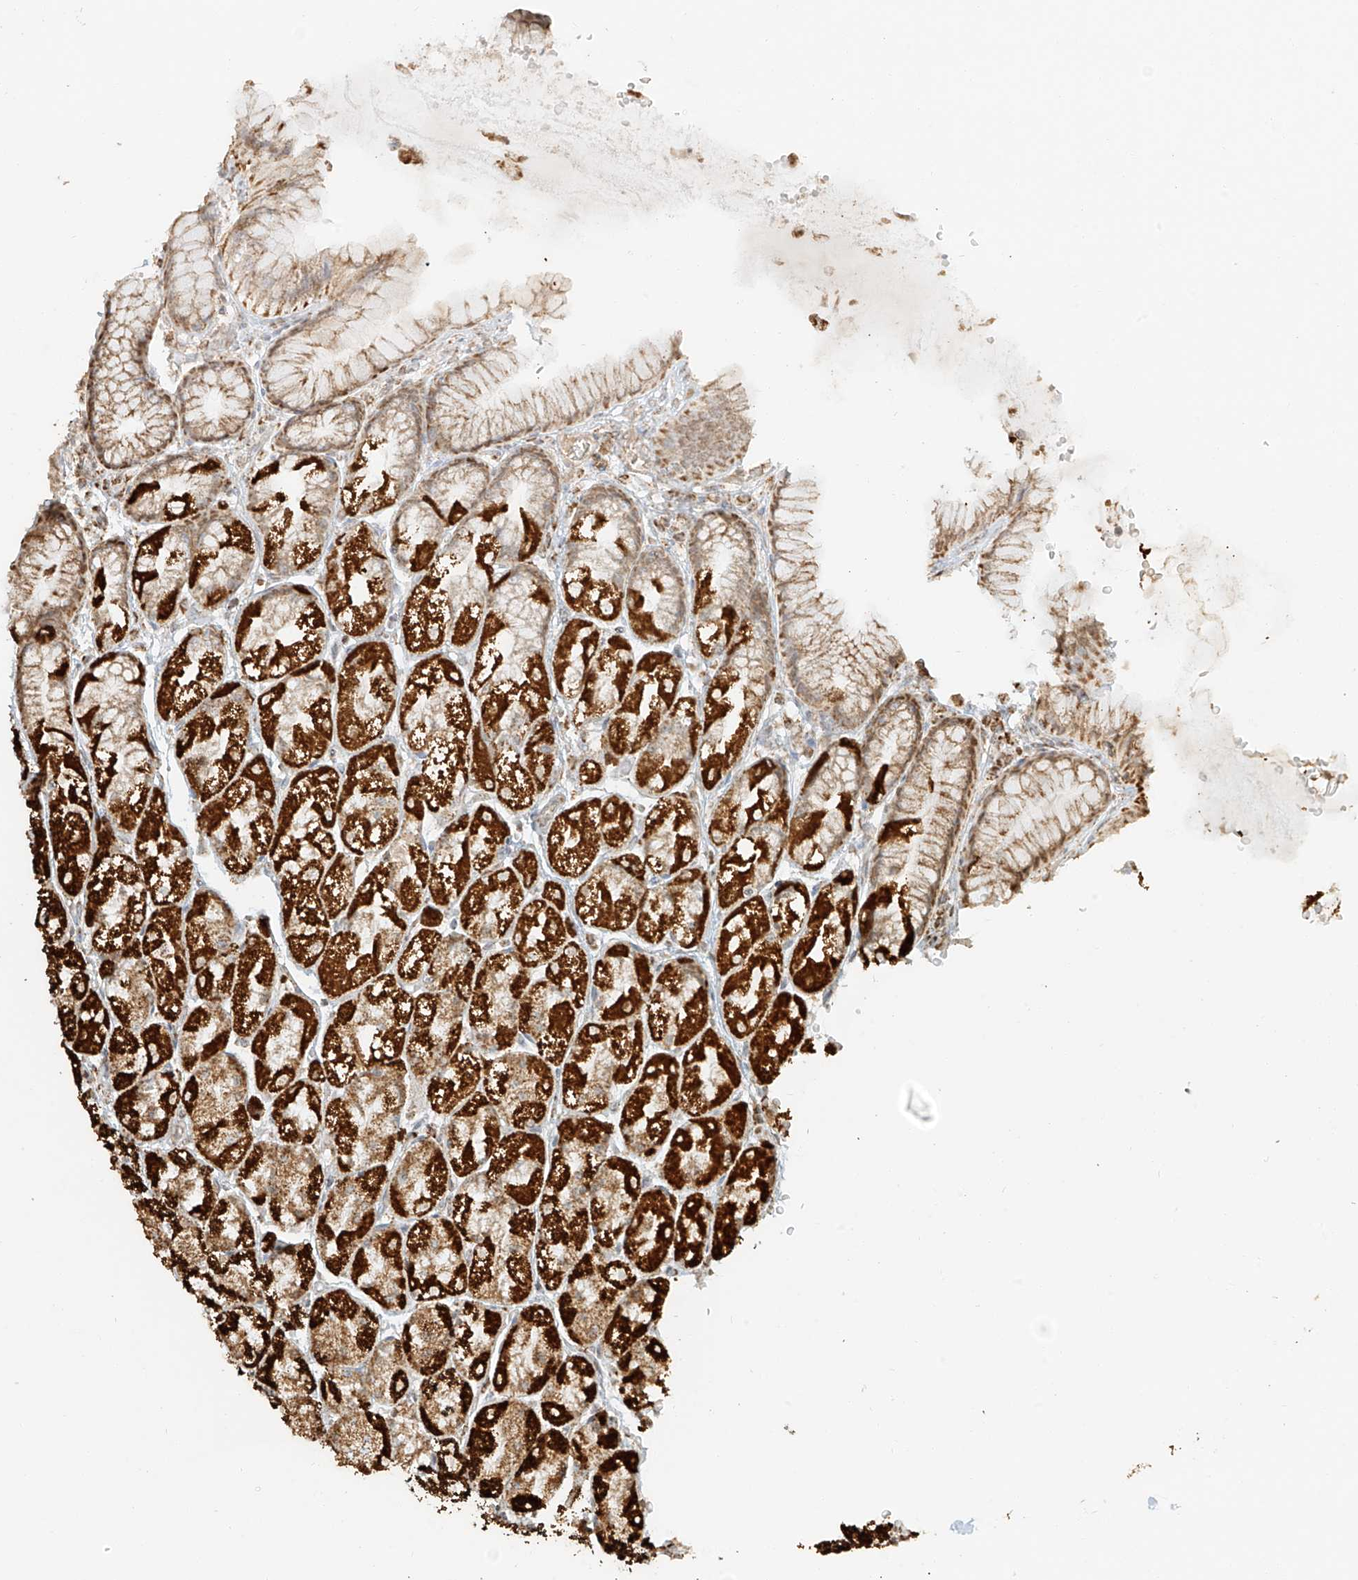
{"staining": {"intensity": "strong", "quantity": ">75%", "location": "cytoplasmic/membranous"}, "tissue": "stomach", "cell_type": "Glandular cells", "image_type": "normal", "snomed": [{"axis": "morphology", "description": "Normal tissue, NOS"}, {"axis": "topography", "description": "Stomach"}], "caption": "The histopathology image exhibits staining of benign stomach, revealing strong cytoplasmic/membranous protein expression (brown color) within glandular cells.", "gene": "MIPEP", "patient": {"sex": "male", "age": 57}}